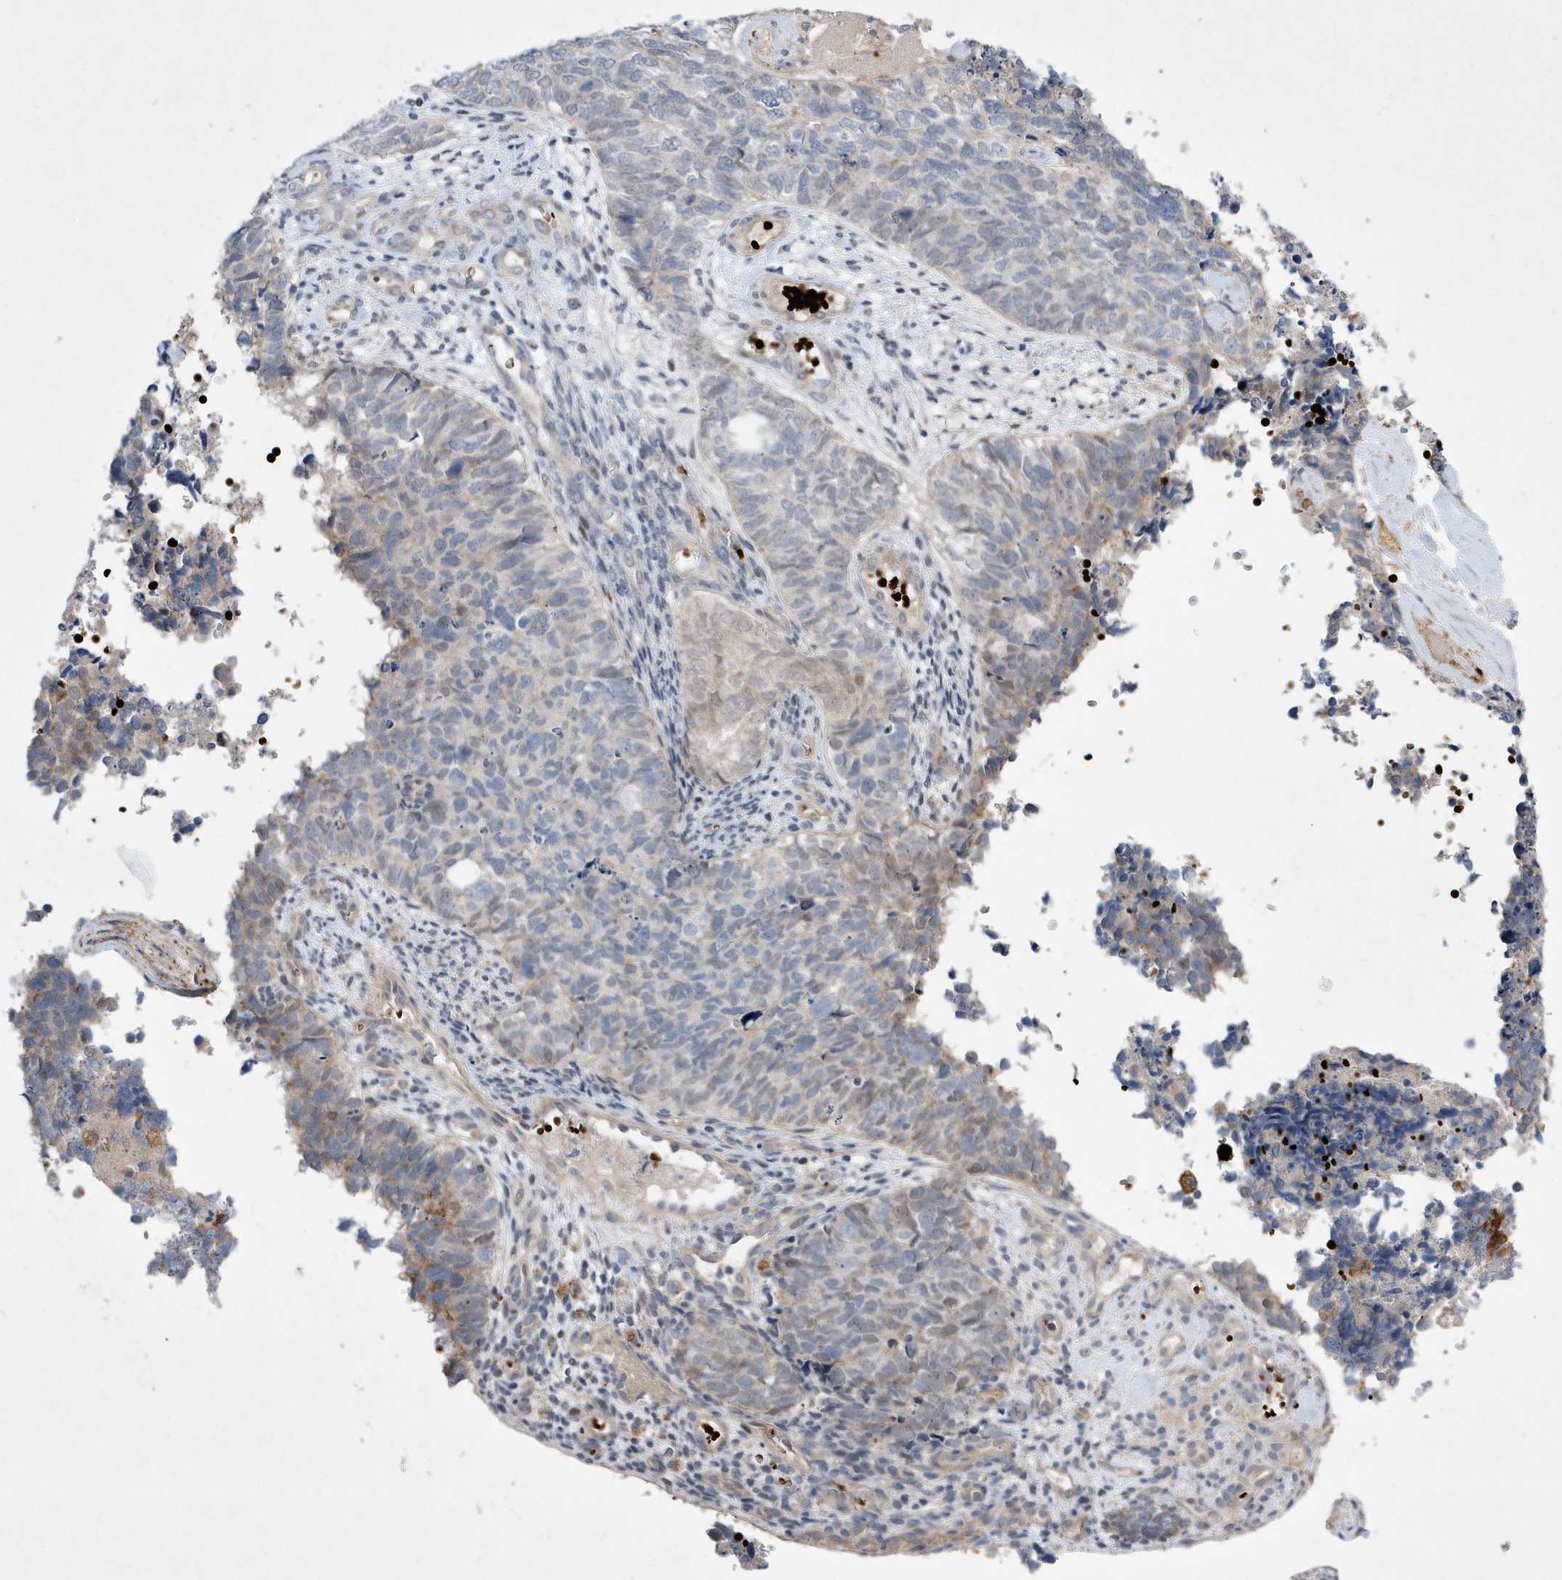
{"staining": {"intensity": "negative", "quantity": "none", "location": "none"}, "tissue": "cervical cancer", "cell_type": "Tumor cells", "image_type": "cancer", "snomed": [{"axis": "morphology", "description": "Squamous cell carcinoma, NOS"}, {"axis": "topography", "description": "Cervix"}], "caption": "Squamous cell carcinoma (cervical) was stained to show a protein in brown. There is no significant expression in tumor cells.", "gene": "ZNF875", "patient": {"sex": "female", "age": 63}}